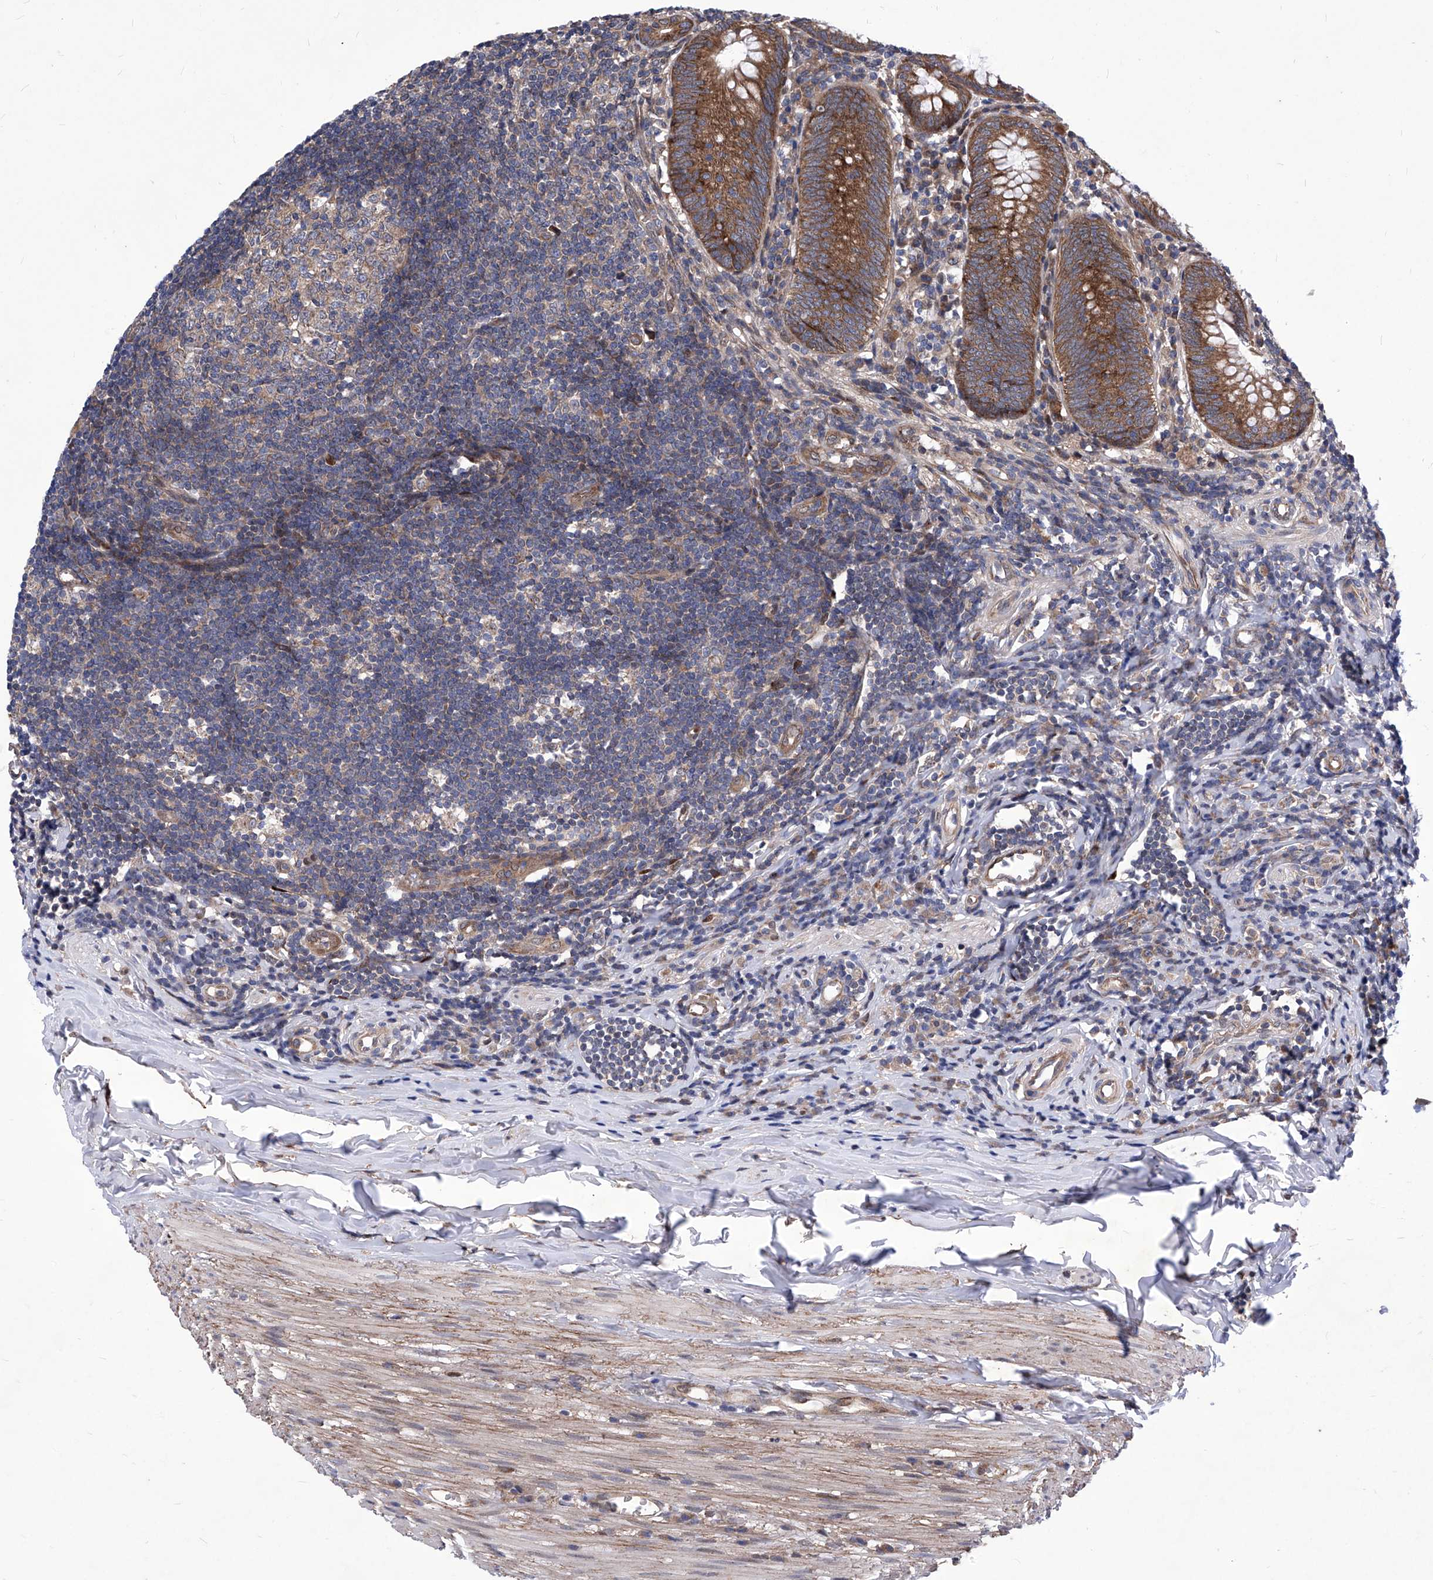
{"staining": {"intensity": "strong", "quantity": ">75%", "location": "cytoplasmic/membranous"}, "tissue": "appendix", "cell_type": "Glandular cells", "image_type": "normal", "snomed": [{"axis": "morphology", "description": "Normal tissue, NOS"}, {"axis": "topography", "description": "Appendix"}], "caption": "Approximately >75% of glandular cells in normal human appendix reveal strong cytoplasmic/membranous protein staining as visualized by brown immunohistochemical staining.", "gene": "KTI12", "patient": {"sex": "female", "age": 54}}